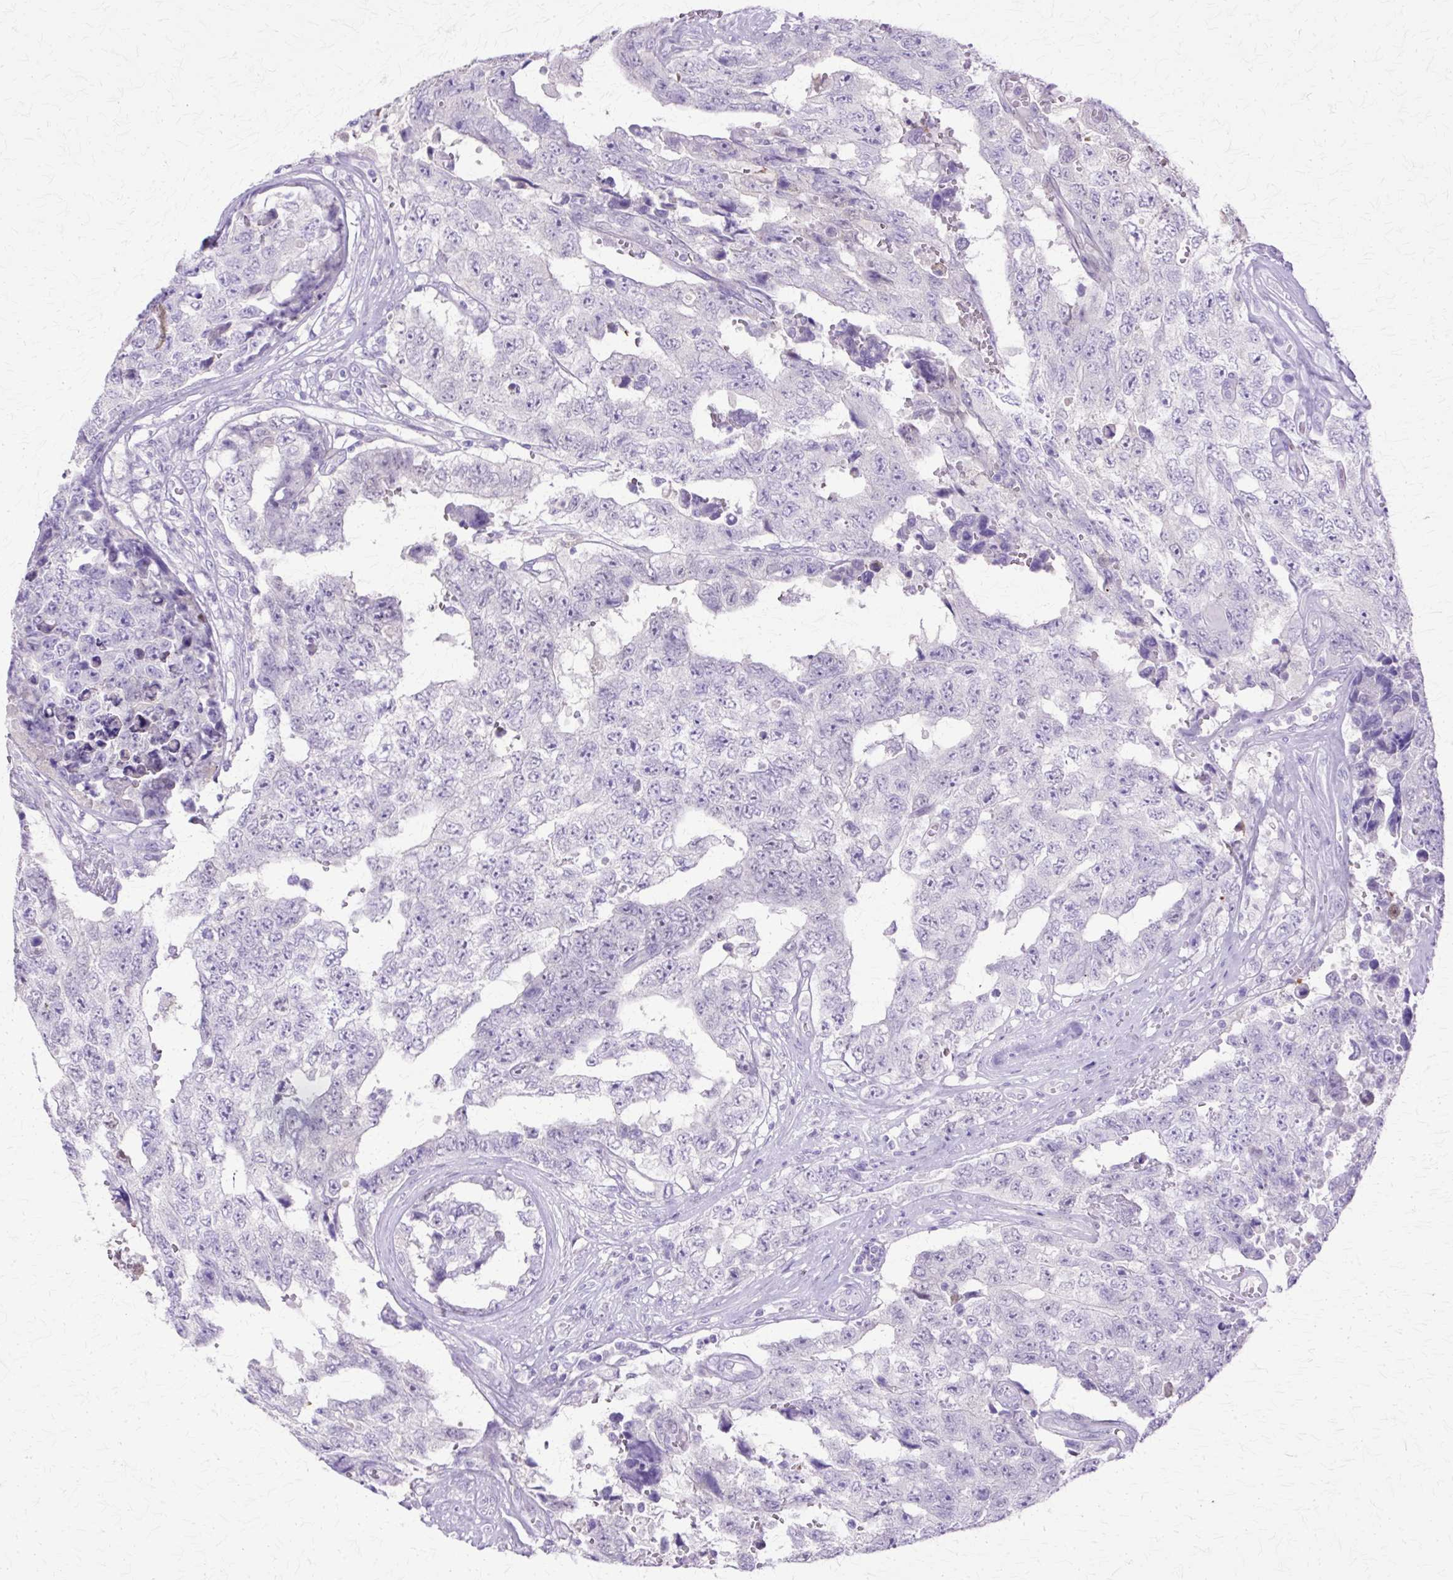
{"staining": {"intensity": "negative", "quantity": "none", "location": "none"}, "tissue": "testis cancer", "cell_type": "Tumor cells", "image_type": "cancer", "snomed": [{"axis": "morphology", "description": "Normal tissue, NOS"}, {"axis": "morphology", "description": "Carcinoma, Embryonal, NOS"}, {"axis": "topography", "description": "Testis"}, {"axis": "topography", "description": "Epididymis"}], "caption": "Immunohistochemistry of human testis cancer (embryonal carcinoma) displays no expression in tumor cells.", "gene": "HSPA8", "patient": {"sex": "male", "age": 25}}